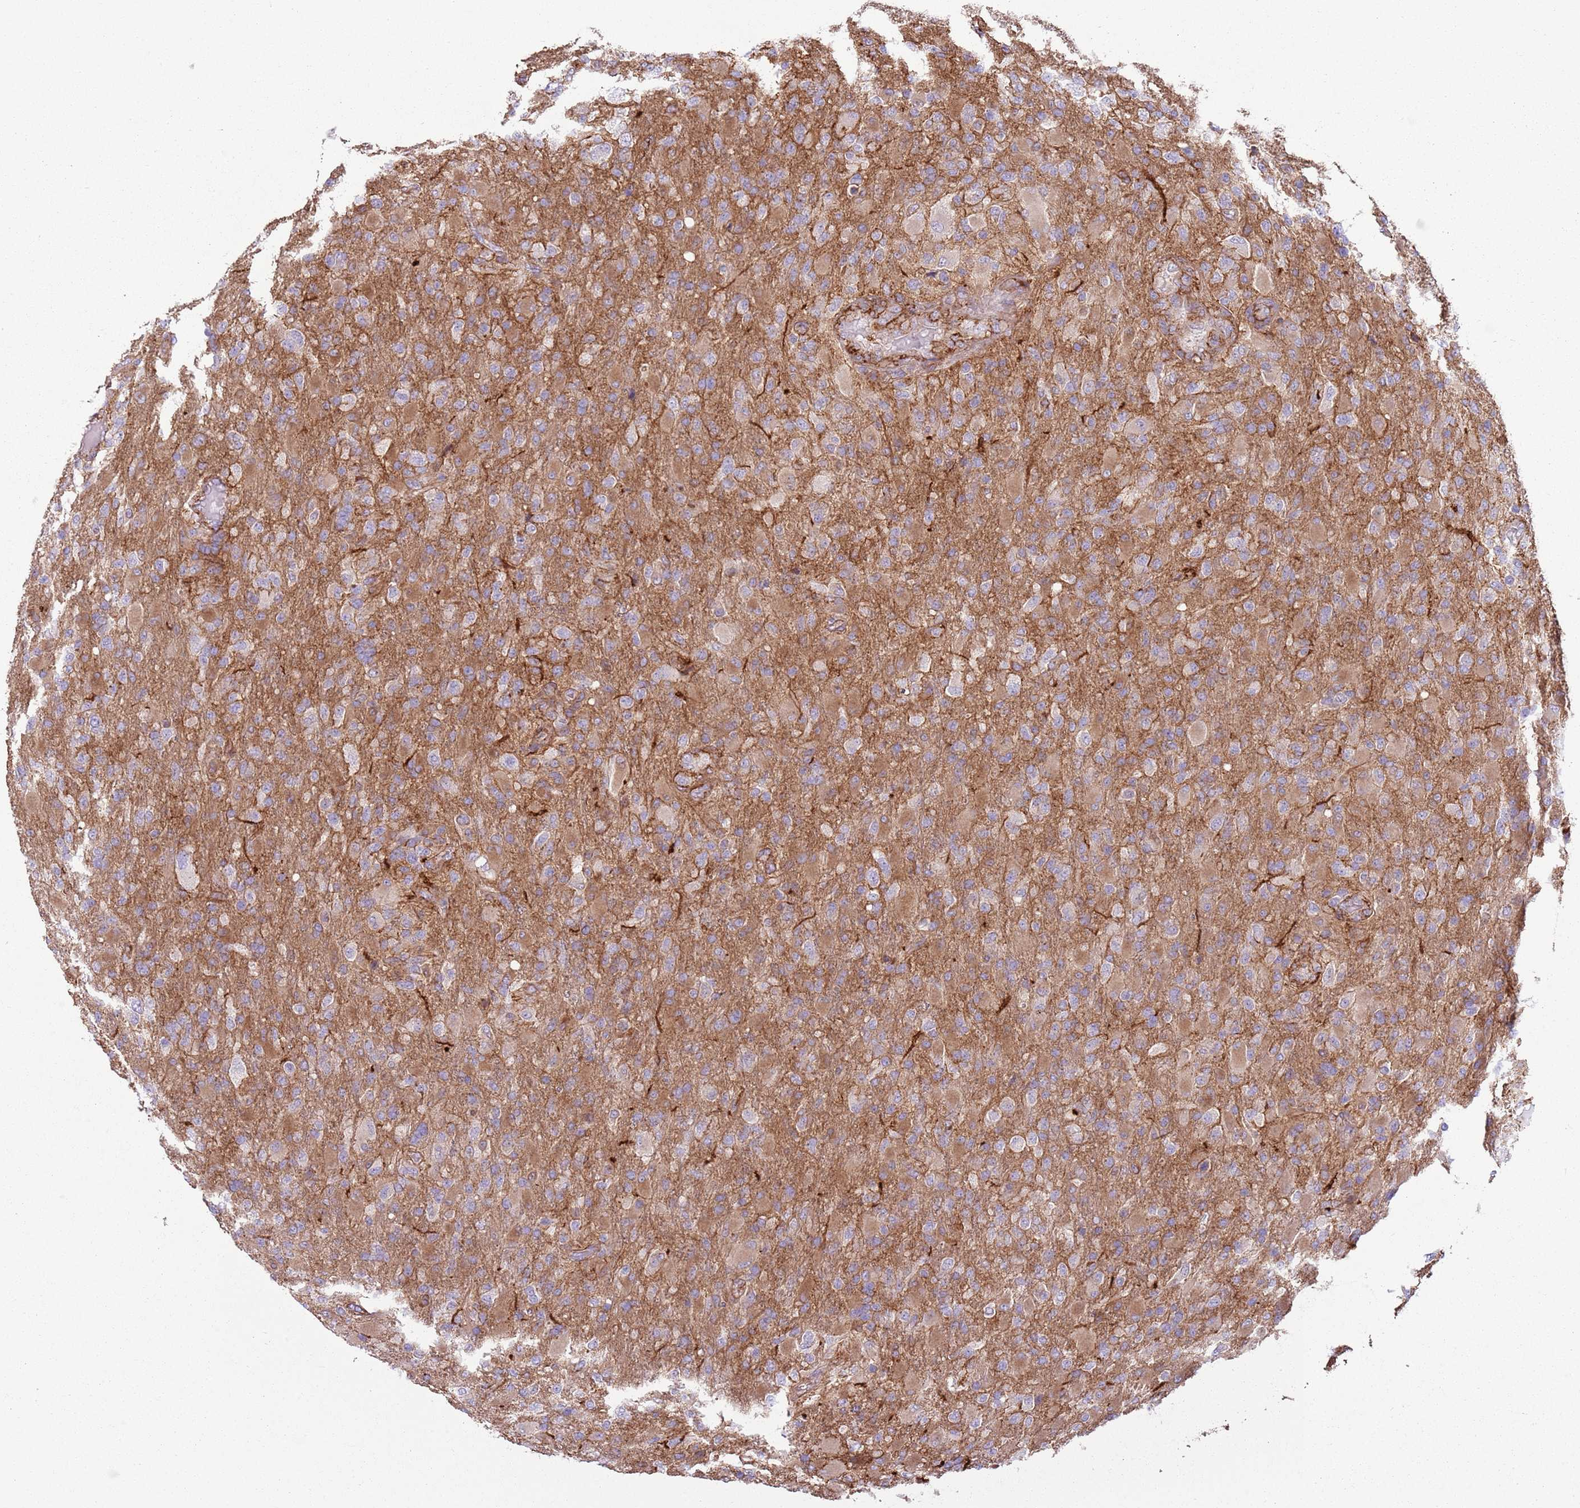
{"staining": {"intensity": "moderate", "quantity": "<25%", "location": "cytoplasmic/membranous"}, "tissue": "glioma", "cell_type": "Tumor cells", "image_type": "cancer", "snomed": [{"axis": "morphology", "description": "Glioma, malignant, Low grade"}, {"axis": "topography", "description": "Brain"}], "caption": "Human glioma stained with a brown dye exhibits moderate cytoplasmic/membranous positive positivity in approximately <25% of tumor cells.", "gene": "GNAI3", "patient": {"sex": "male", "age": 65}}